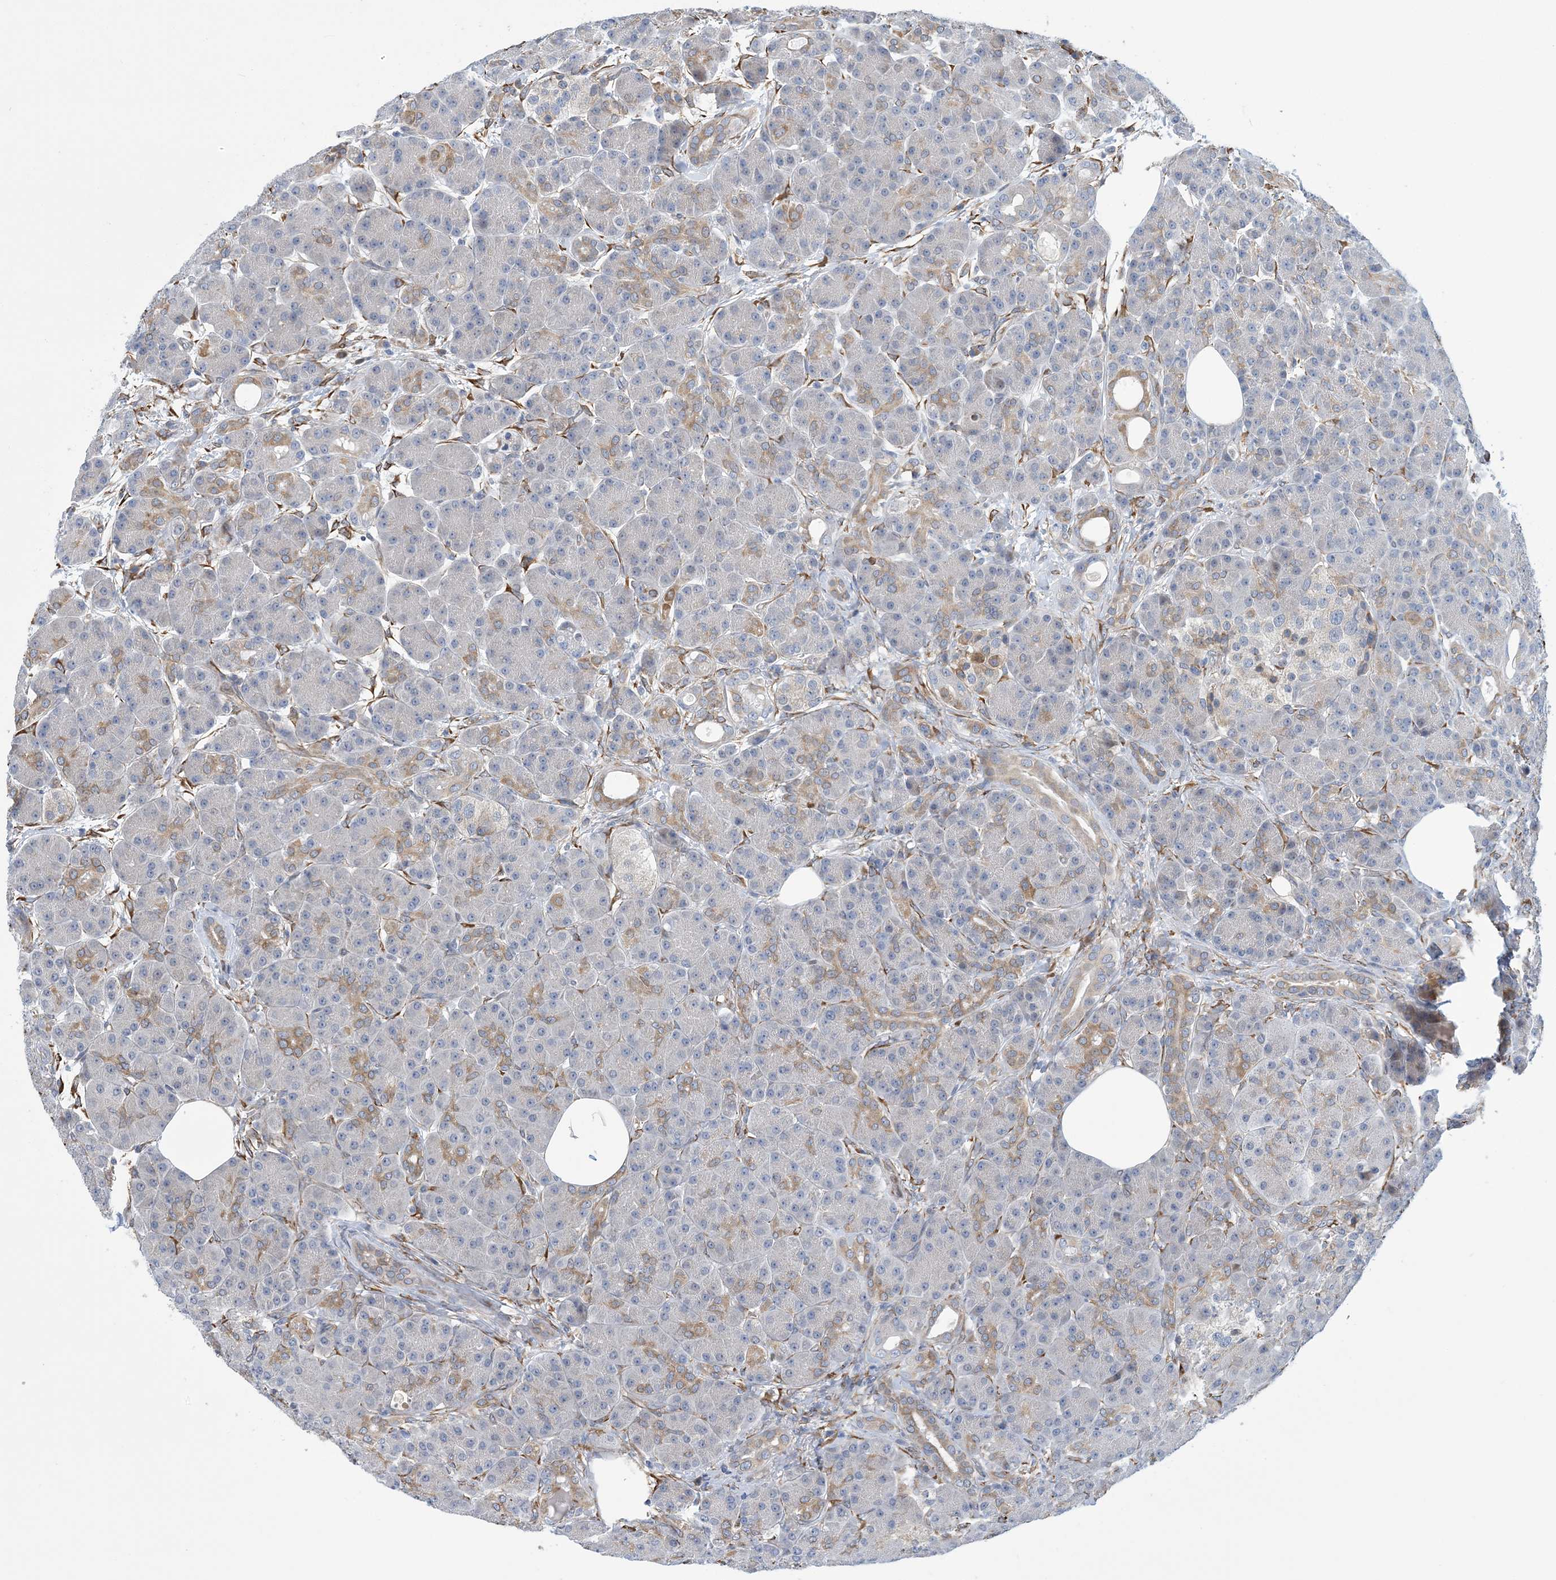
{"staining": {"intensity": "moderate", "quantity": "<25%", "location": "cytoplasmic/membranous"}, "tissue": "pancreas", "cell_type": "Exocrine glandular cells", "image_type": "normal", "snomed": [{"axis": "morphology", "description": "Normal tissue, NOS"}, {"axis": "topography", "description": "Pancreas"}], "caption": "Immunohistochemistry (IHC) image of benign pancreas: human pancreas stained using IHC exhibits low levels of moderate protein expression localized specifically in the cytoplasmic/membranous of exocrine glandular cells, appearing as a cytoplasmic/membranous brown color.", "gene": "CCDC14", "patient": {"sex": "male", "age": 63}}